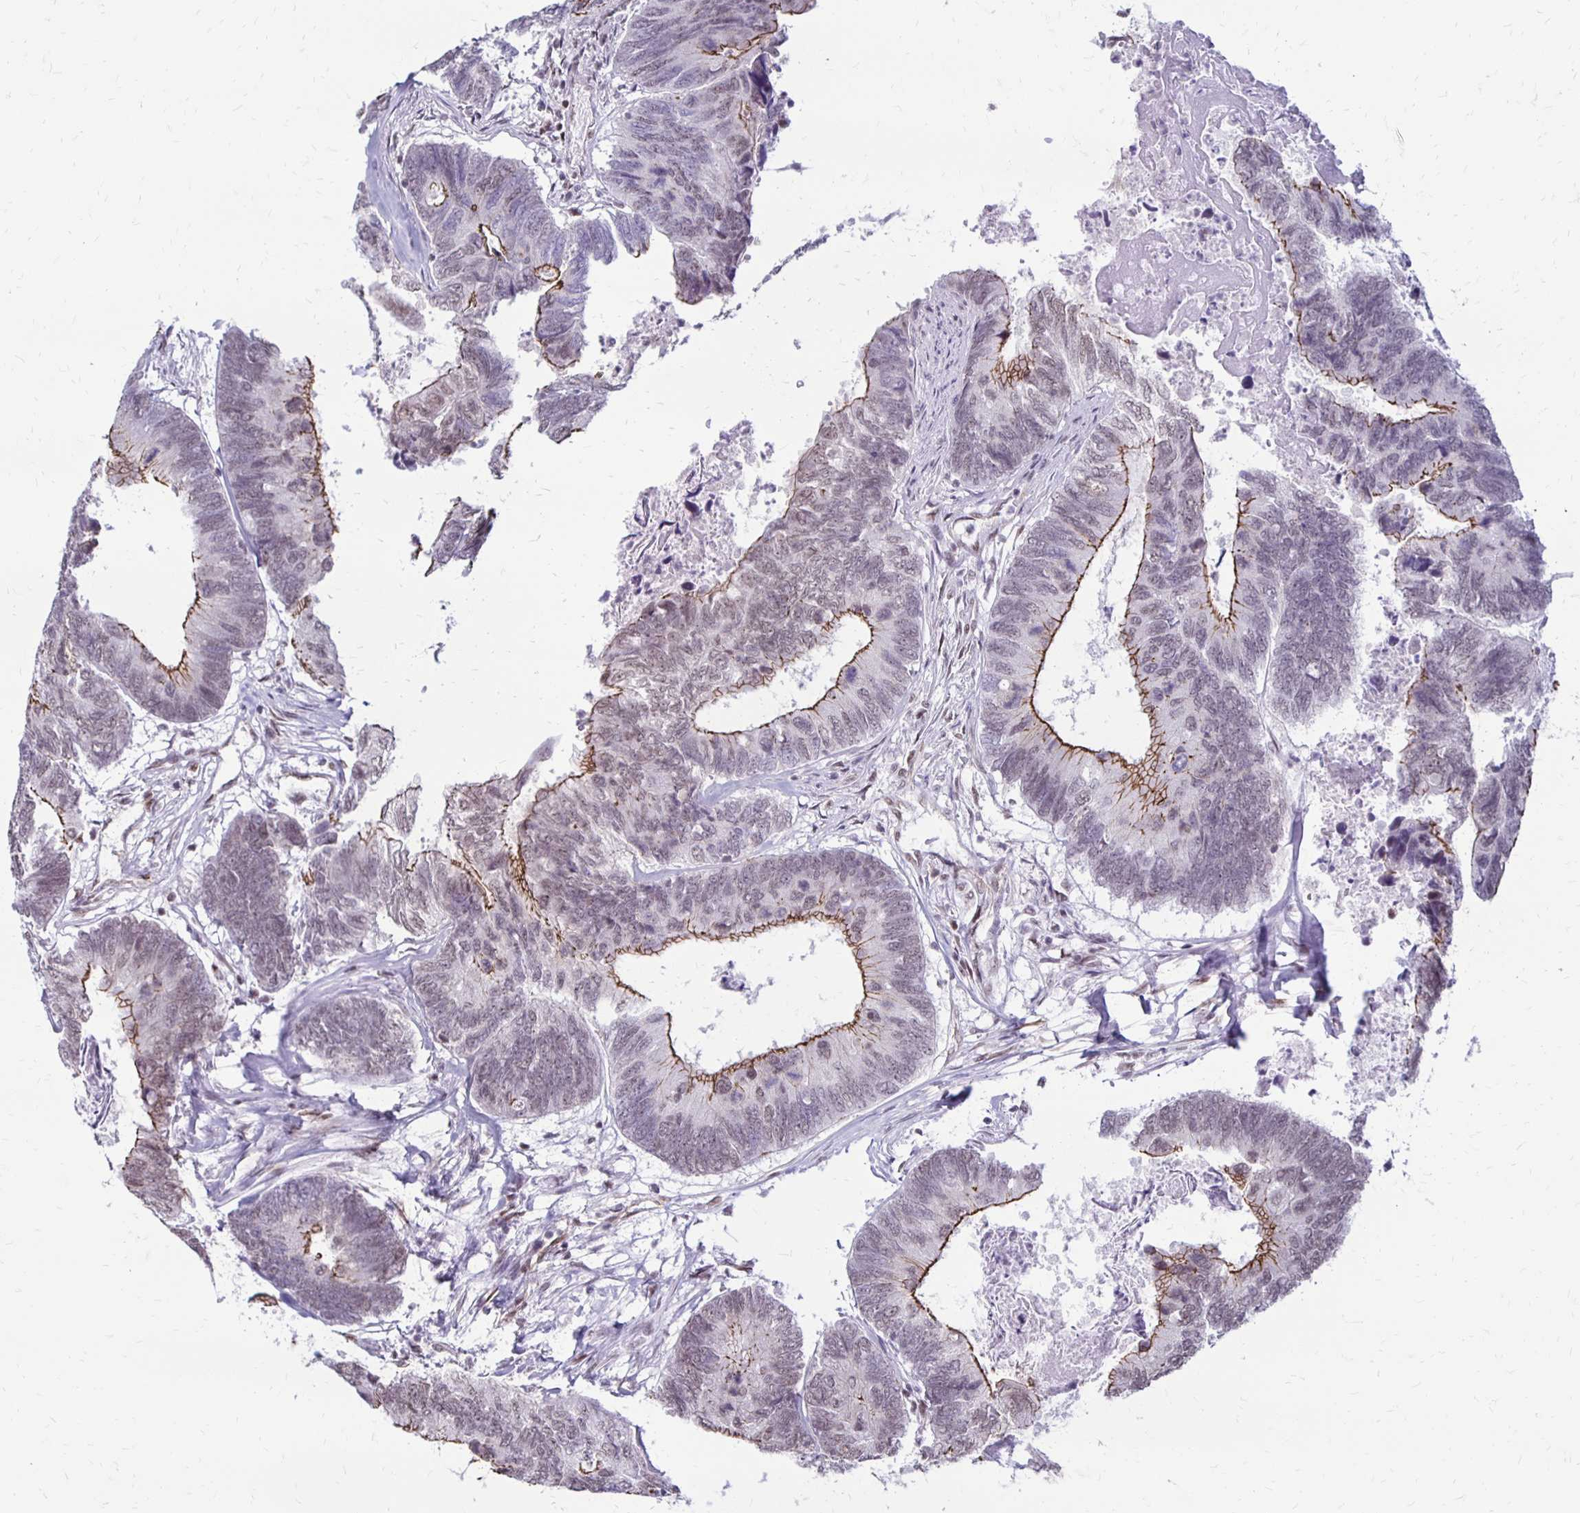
{"staining": {"intensity": "moderate", "quantity": "25%-75%", "location": "cytoplasmic/membranous,nuclear"}, "tissue": "colorectal cancer", "cell_type": "Tumor cells", "image_type": "cancer", "snomed": [{"axis": "morphology", "description": "Adenocarcinoma, NOS"}, {"axis": "topography", "description": "Colon"}], "caption": "Brown immunohistochemical staining in human colorectal adenocarcinoma reveals moderate cytoplasmic/membranous and nuclear positivity in approximately 25%-75% of tumor cells.", "gene": "DDB2", "patient": {"sex": "female", "age": 67}}